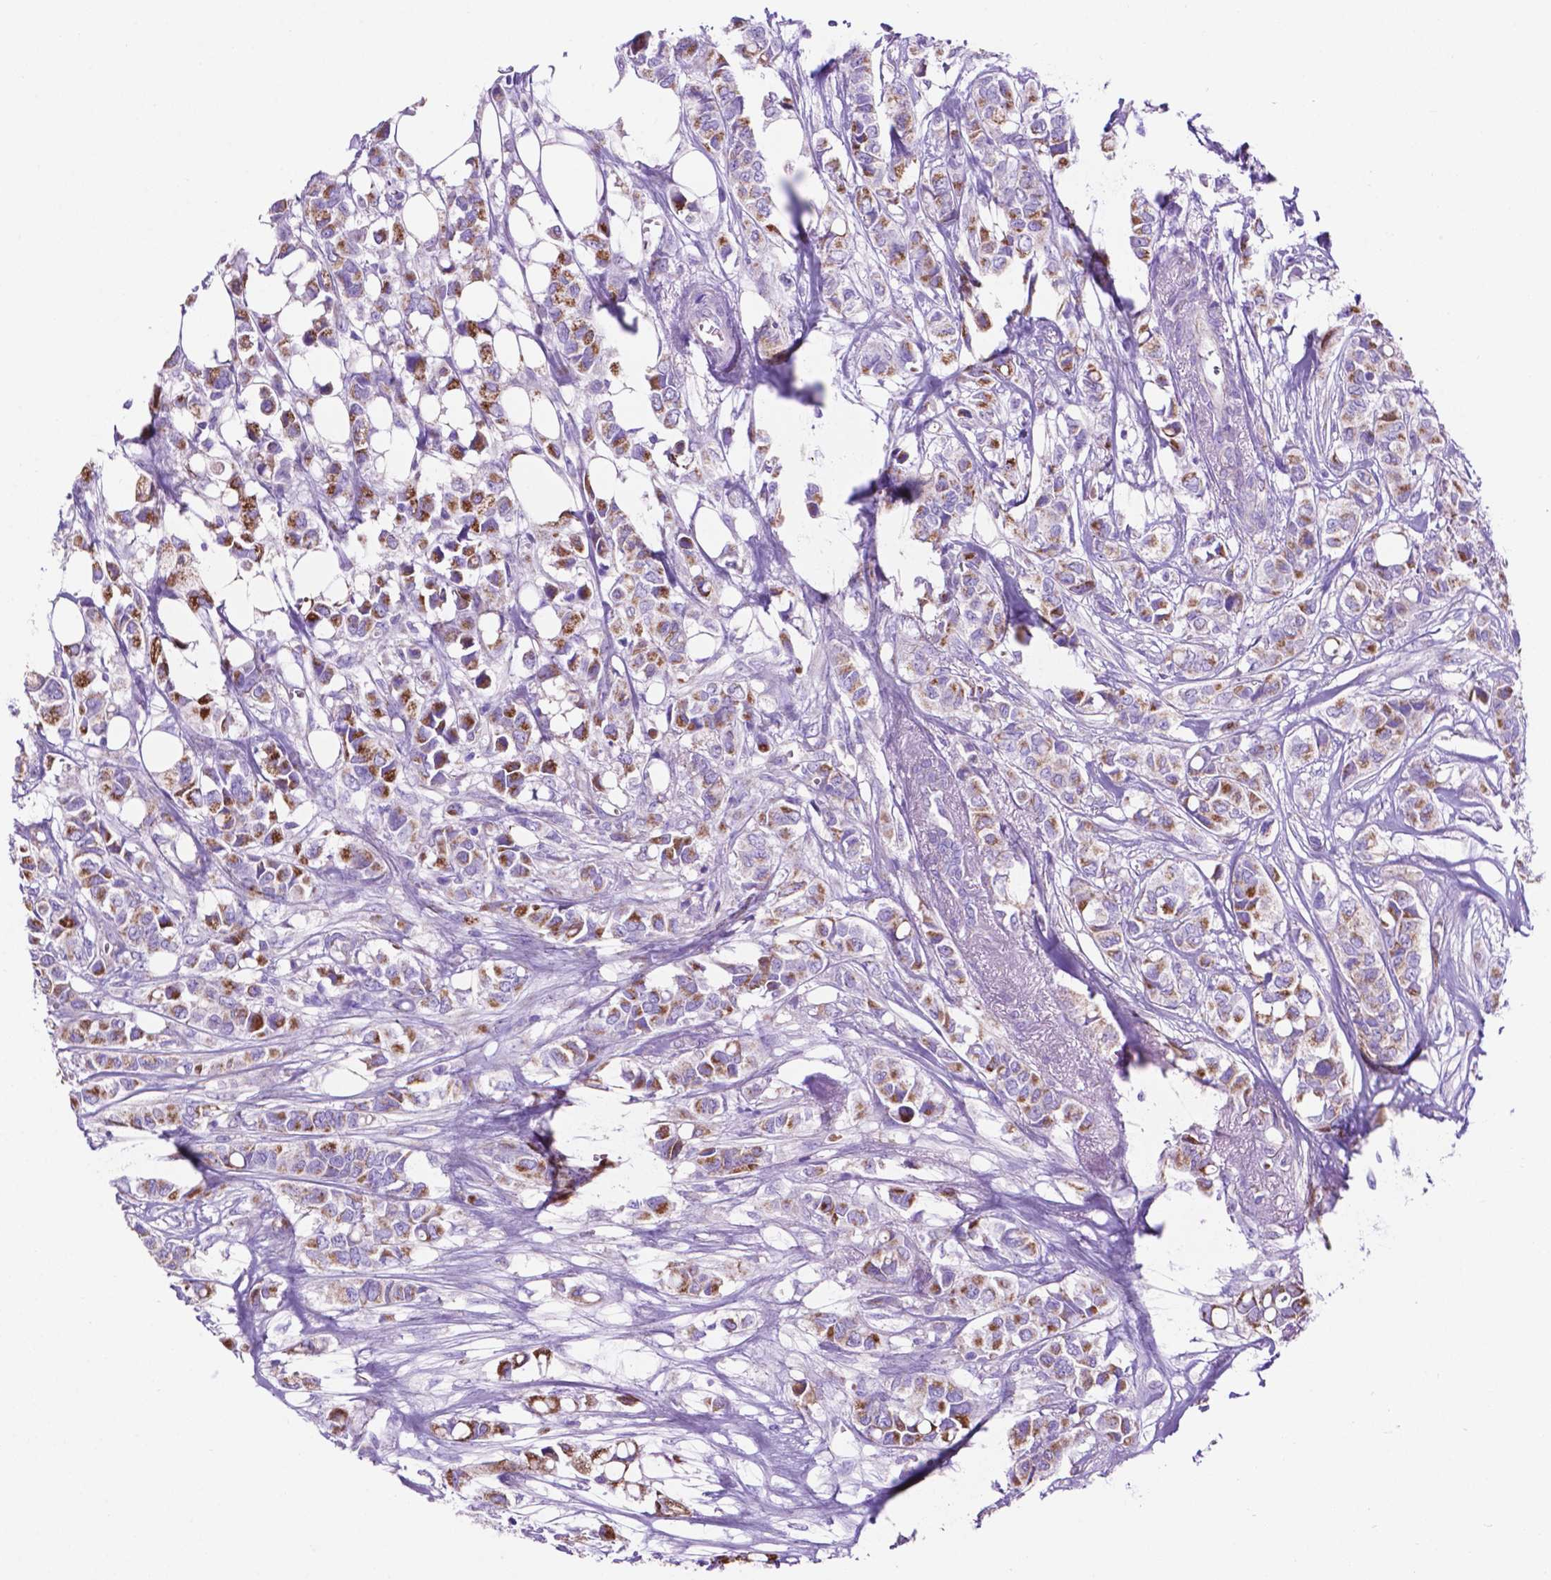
{"staining": {"intensity": "moderate", "quantity": "25%-75%", "location": "cytoplasmic/membranous"}, "tissue": "breast cancer", "cell_type": "Tumor cells", "image_type": "cancer", "snomed": [{"axis": "morphology", "description": "Duct carcinoma"}, {"axis": "topography", "description": "Breast"}], "caption": "Infiltrating ductal carcinoma (breast) was stained to show a protein in brown. There is medium levels of moderate cytoplasmic/membranous expression in approximately 25%-75% of tumor cells. Nuclei are stained in blue.", "gene": "TMEM121B", "patient": {"sex": "female", "age": 85}}